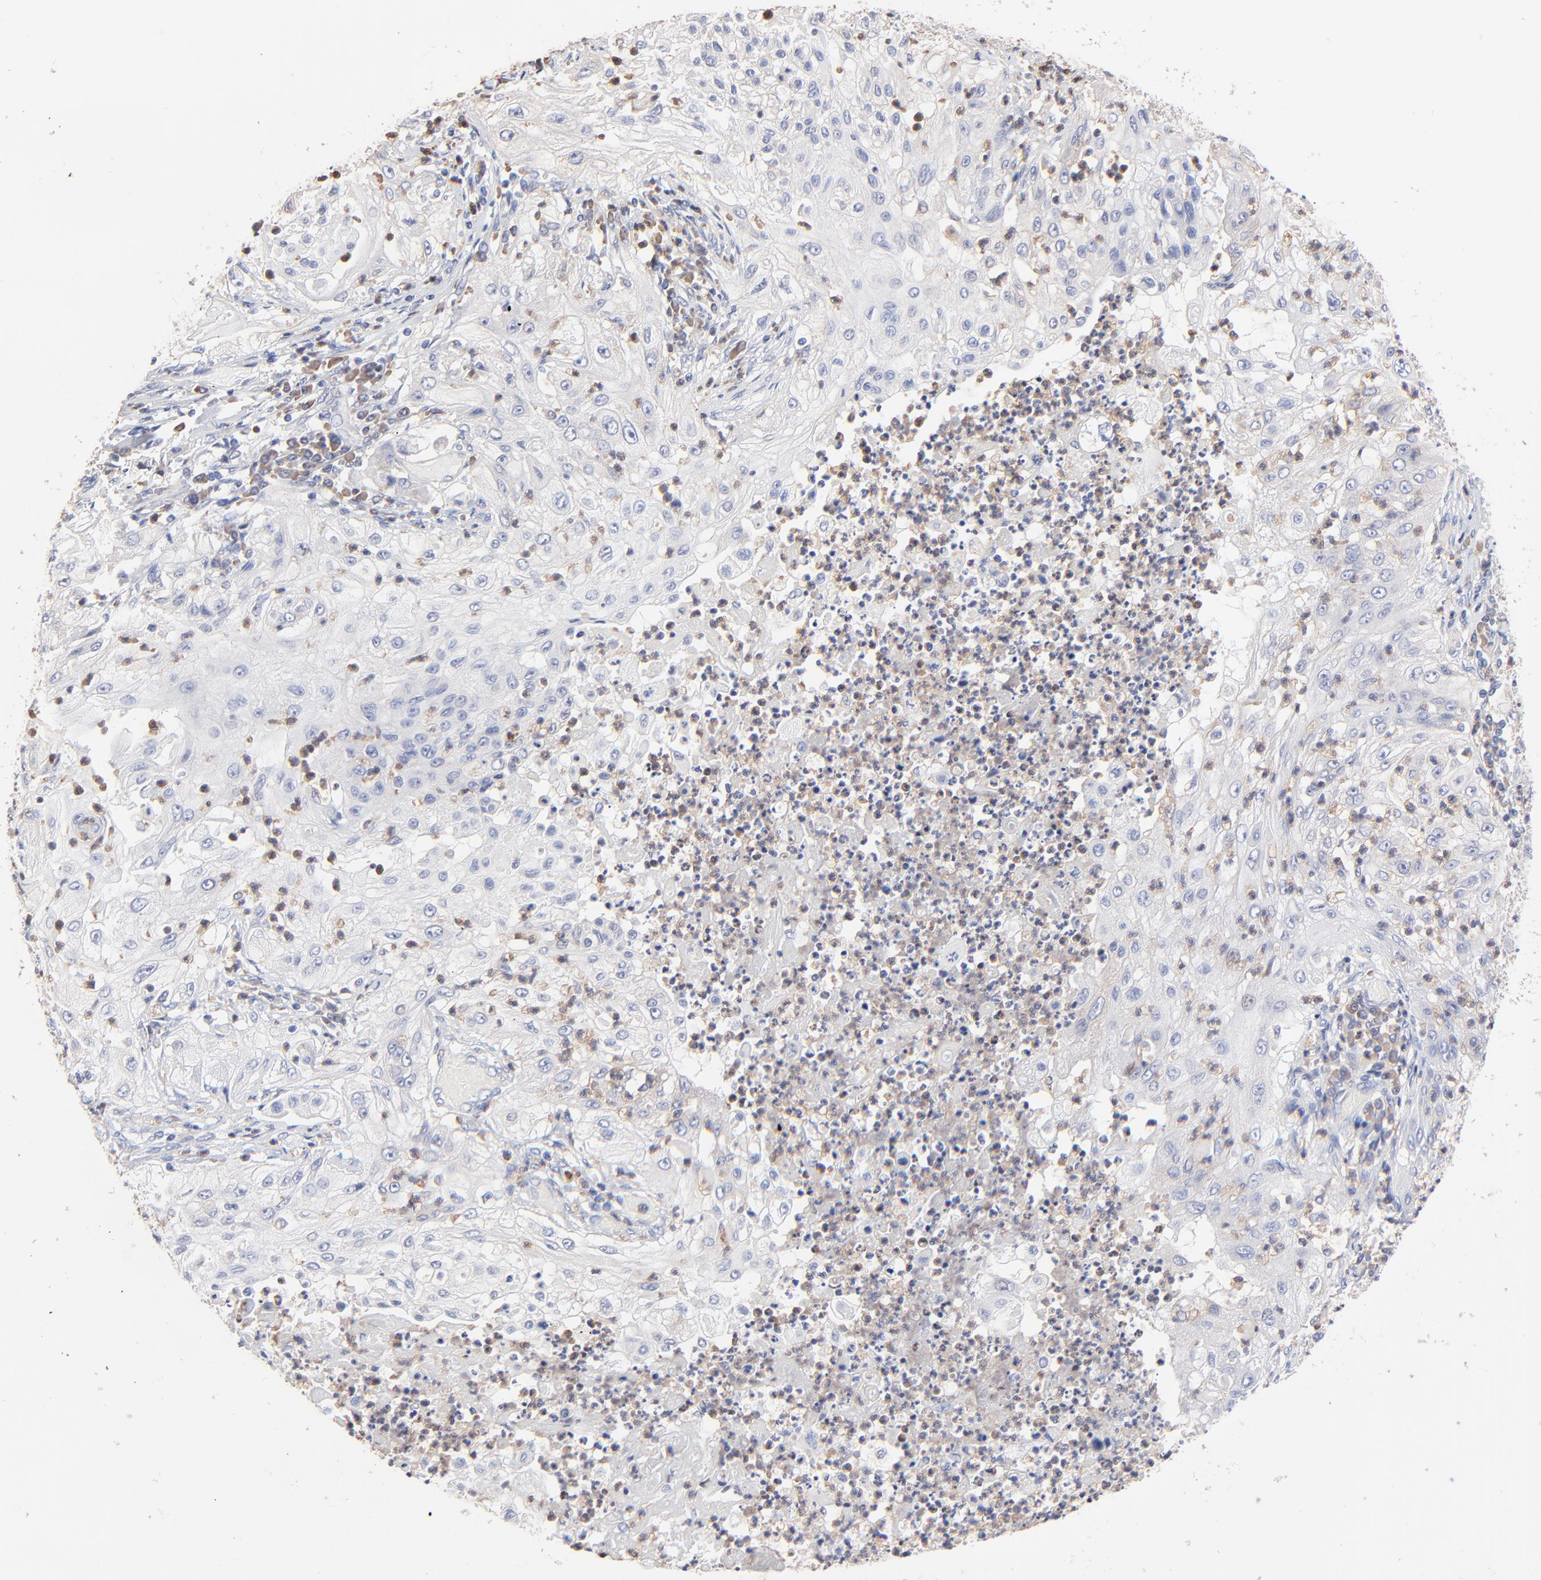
{"staining": {"intensity": "negative", "quantity": "none", "location": "none"}, "tissue": "lung cancer", "cell_type": "Tumor cells", "image_type": "cancer", "snomed": [{"axis": "morphology", "description": "Inflammation, NOS"}, {"axis": "morphology", "description": "Squamous cell carcinoma, NOS"}, {"axis": "topography", "description": "Lymph node"}, {"axis": "topography", "description": "Soft tissue"}, {"axis": "topography", "description": "Lung"}], "caption": "Squamous cell carcinoma (lung) stained for a protein using IHC demonstrates no positivity tumor cells.", "gene": "PPFIBP2", "patient": {"sex": "male", "age": 66}}